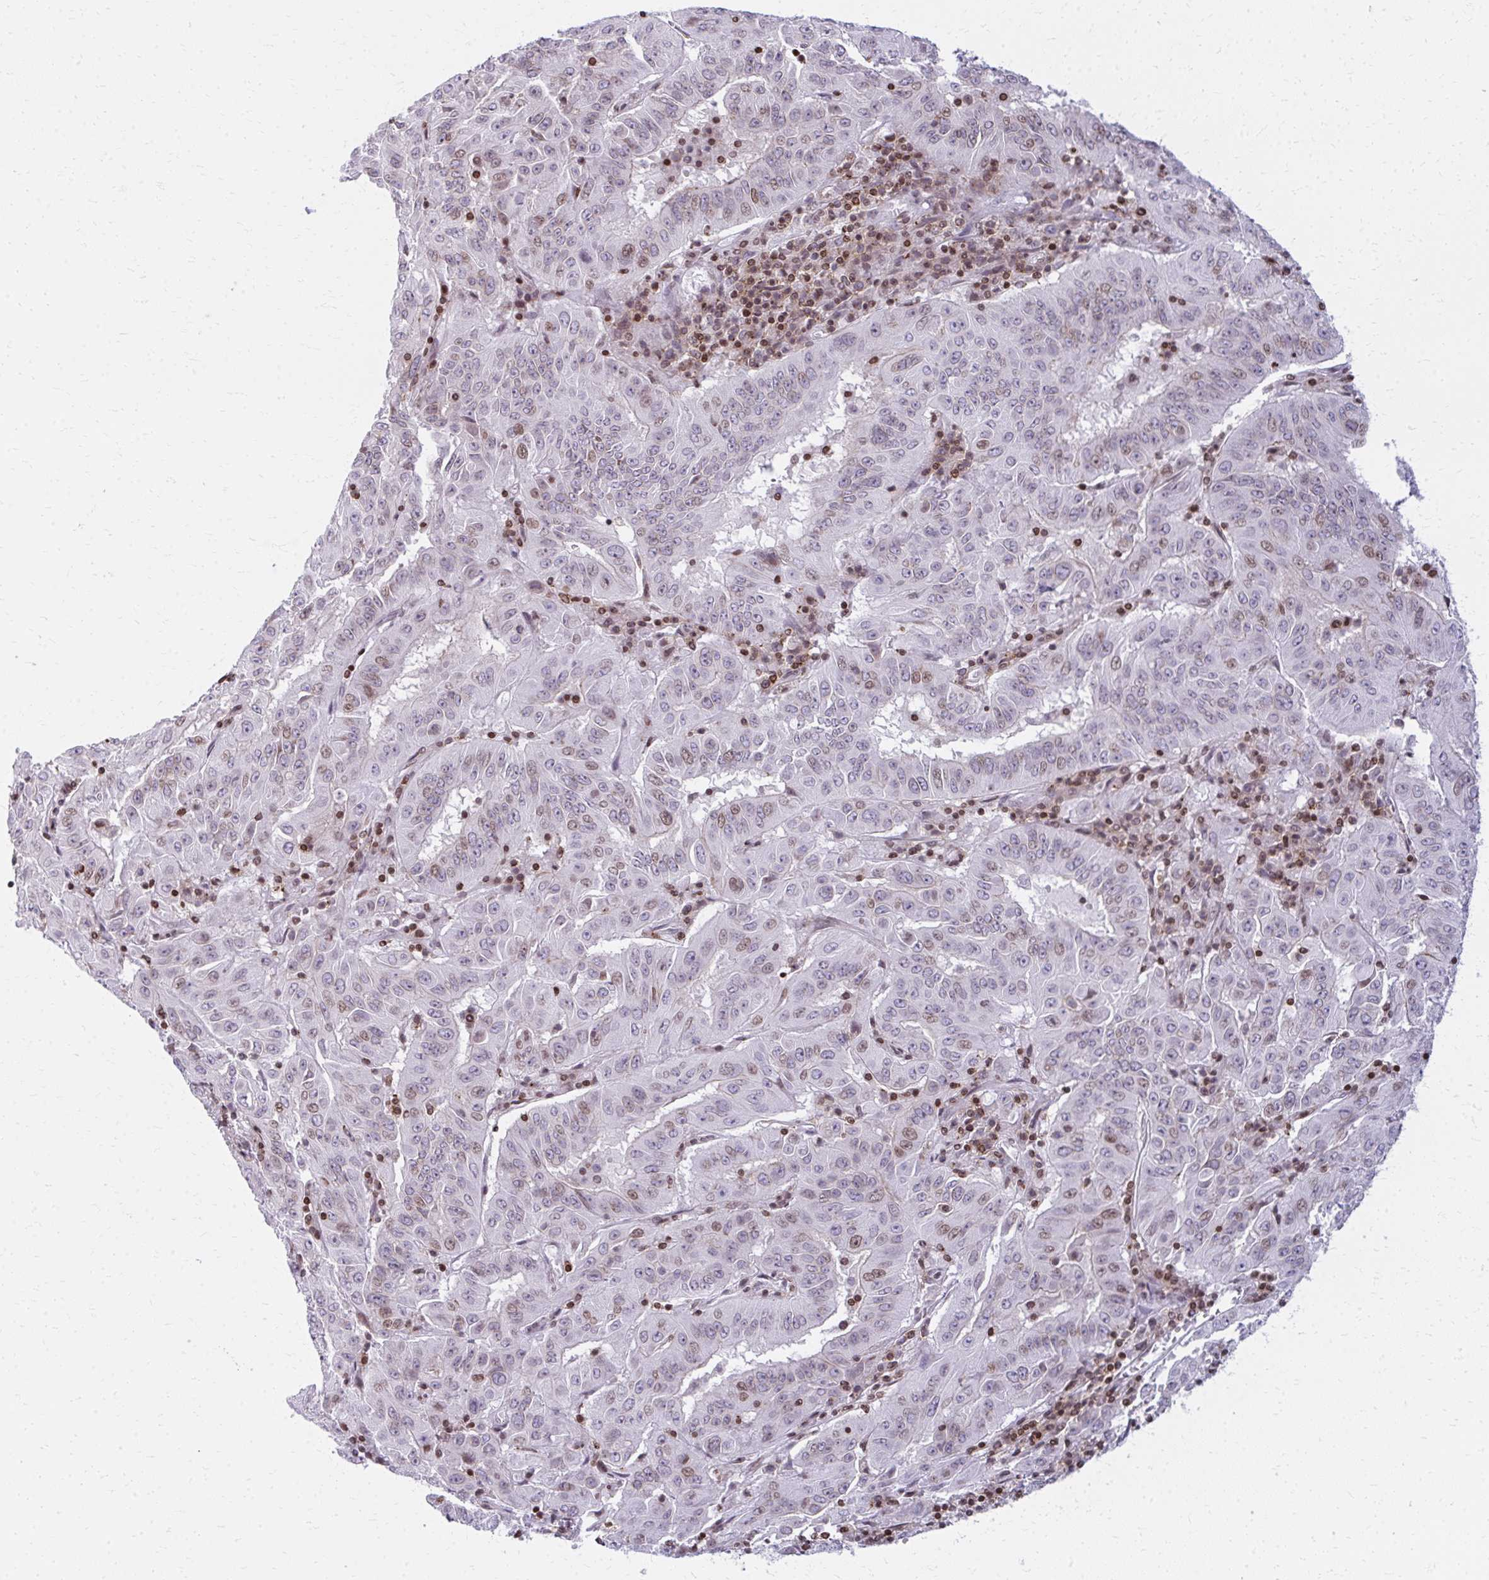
{"staining": {"intensity": "weak", "quantity": "25%-75%", "location": "nuclear"}, "tissue": "pancreatic cancer", "cell_type": "Tumor cells", "image_type": "cancer", "snomed": [{"axis": "morphology", "description": "Adenocarcinoma, NOS"}, {"axis": "topography", "description": "Pancreas"}], "caption": "This image displays pancreatic cancer (adenocarcinoma) stained with immunohistochemistry to label a protein in brown. The nuclear of tumor cells show weak positivity for the protein. Nuclei are counter-stained blue.", "gene": "AP5M1", "patient": {"sex": "male", "age": 63}}